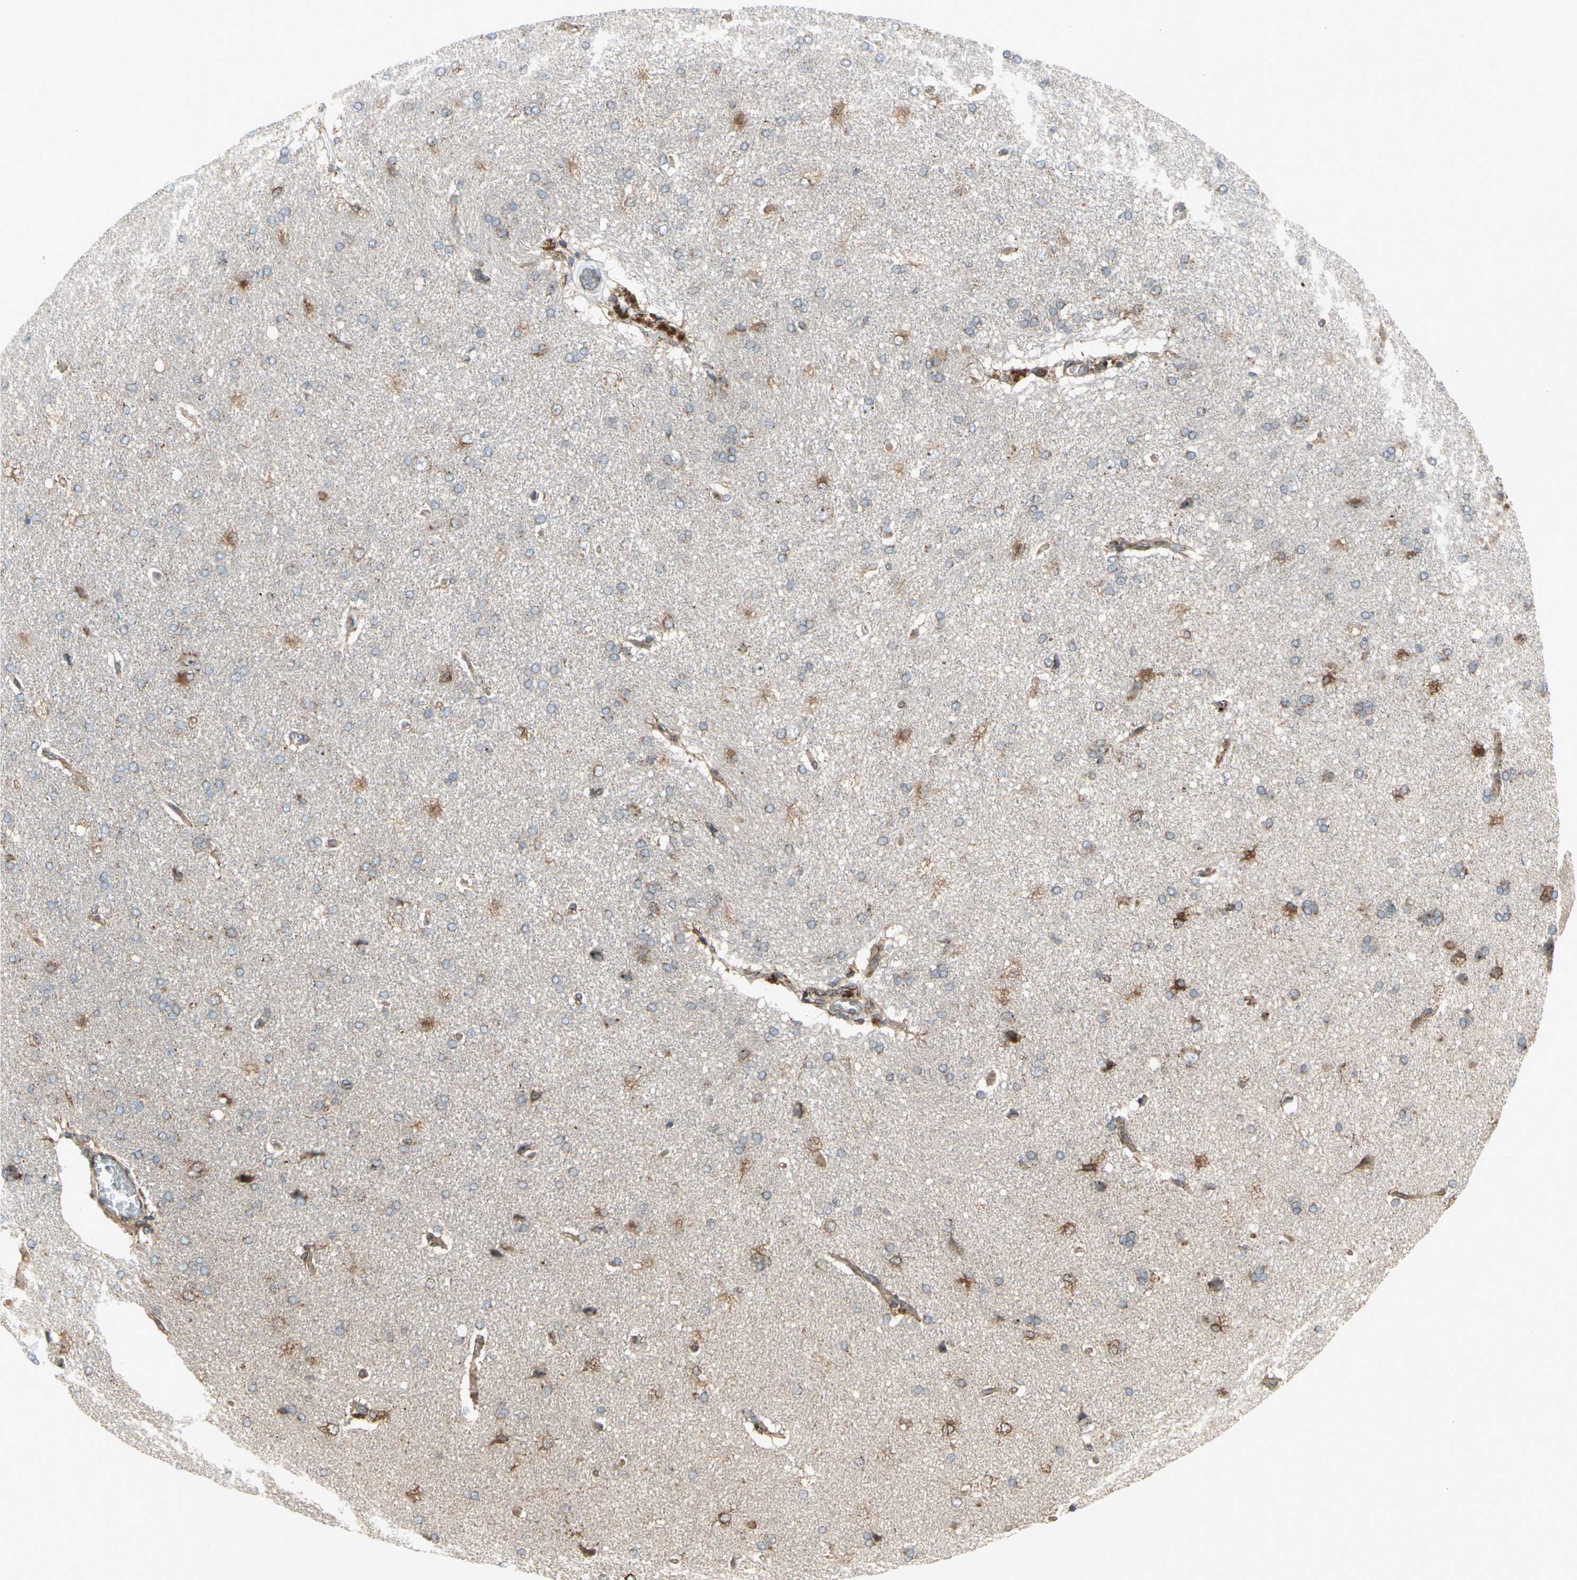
{"staining": {"intensity": "moderate", "quantity": ">75%", "location": "cytoplasmic/membranous"}, "tissue": "cerebral cortex", "cell_type": "Endothelial cells", "image_type": "normal", "snomed": [{"axis": "morphology", "description": "Normal tissue, NOS"}, {"axis": "topography", "description": "Cerebral cortex"}], "caption": "Immunohistochemical staining of benign cerebral cortex displays medium levels of moderate cytoplasmic/membranous expression in approximately >75% of endothelial cells.", "gene": "SLC39A9", "patient": {"sex": "male", "age": 62}}